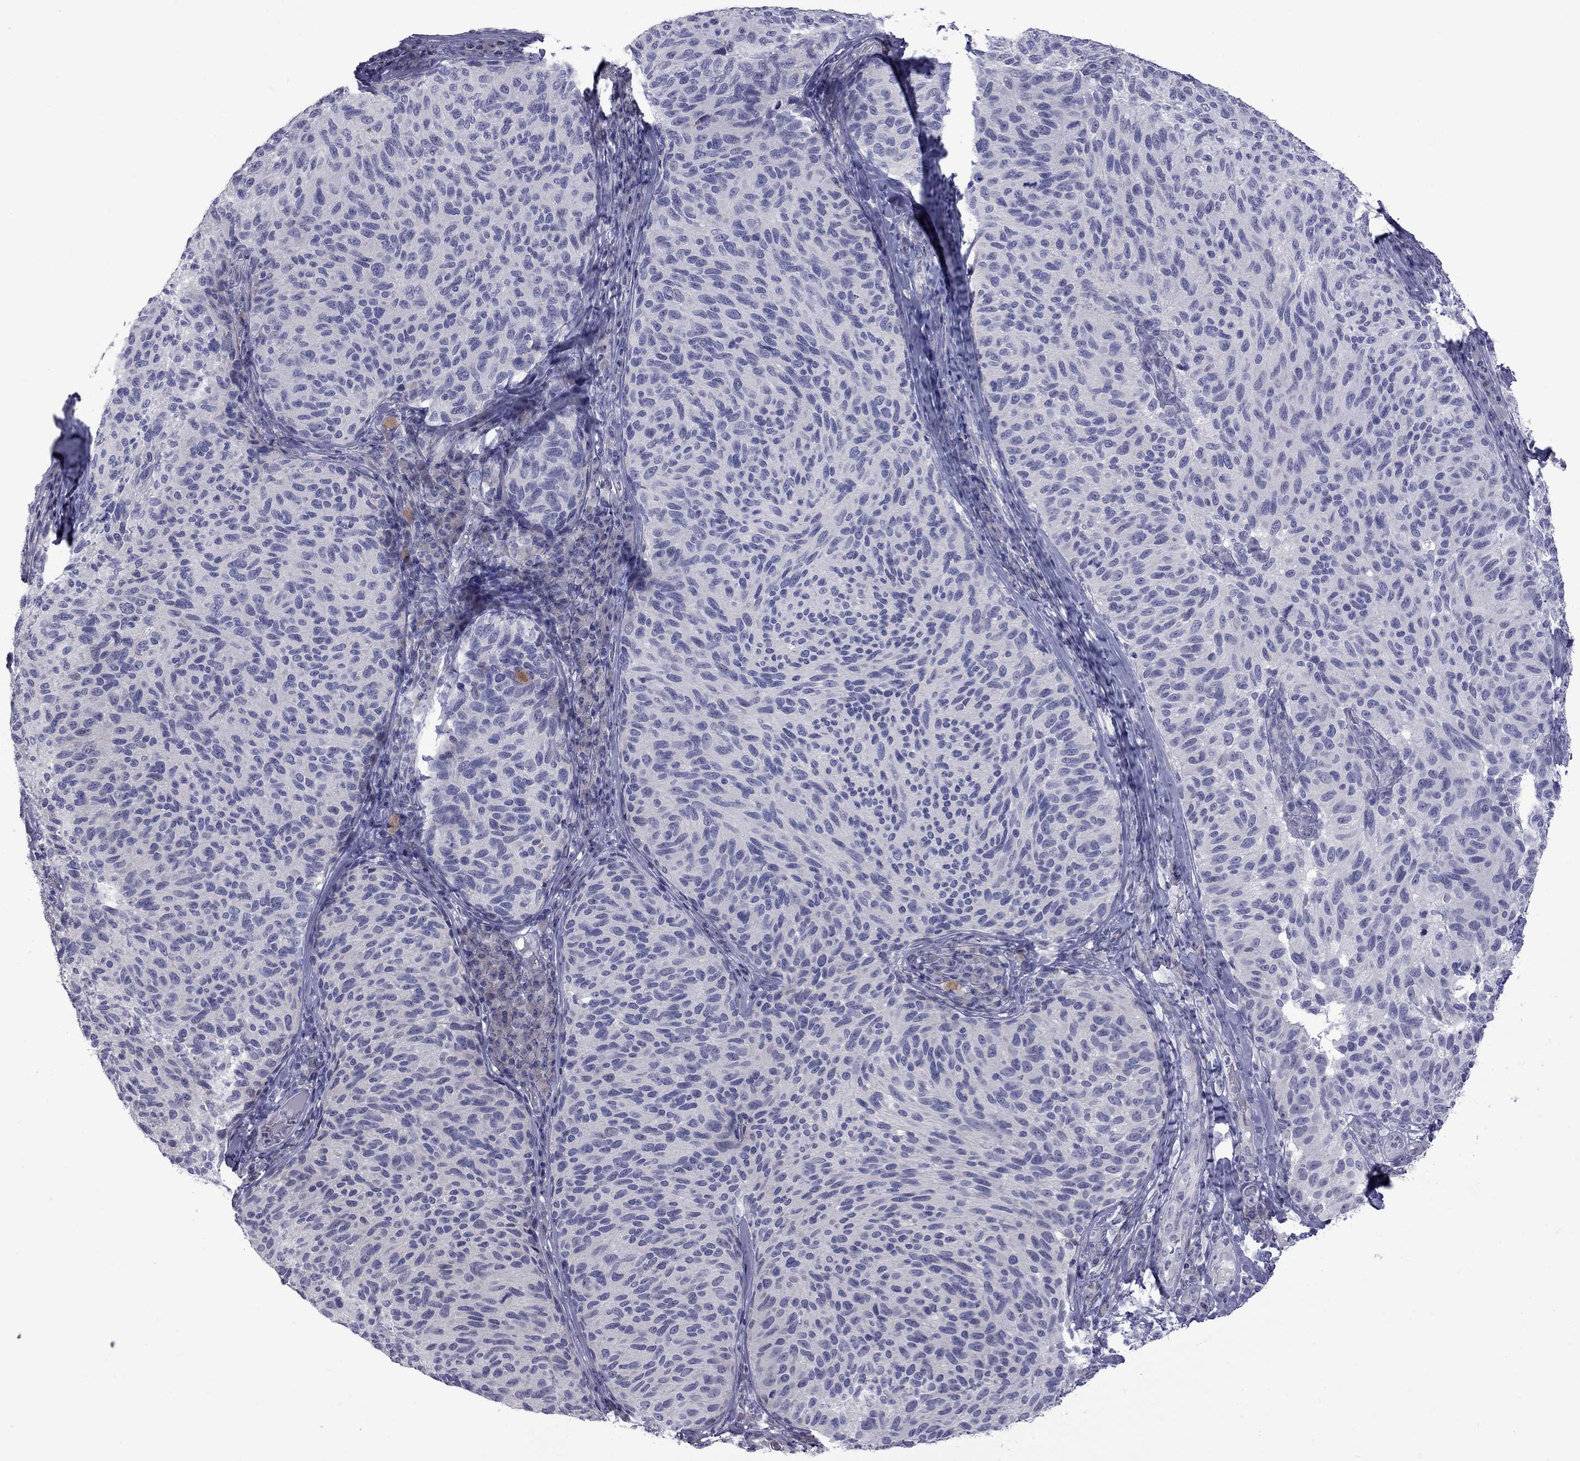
{"staining": {"intensity": "negative", "quantity": "none", "location": "none"}, "tissue": "melanoma", "cell_type": "Tumor cells", "image_type": "cancer", "snomed": [{"axis": "morphology", "description": "Malignant melanoma, NOS"}, {"axis": "topography", "description": "Skin"}], "caption": "IHC image of neoplastic tissue: human melanoma stained with DAB displays no significant protein expression in tumor cells.", "gene": "NRARP", "patient": {"sex": "female", "age": 73}}